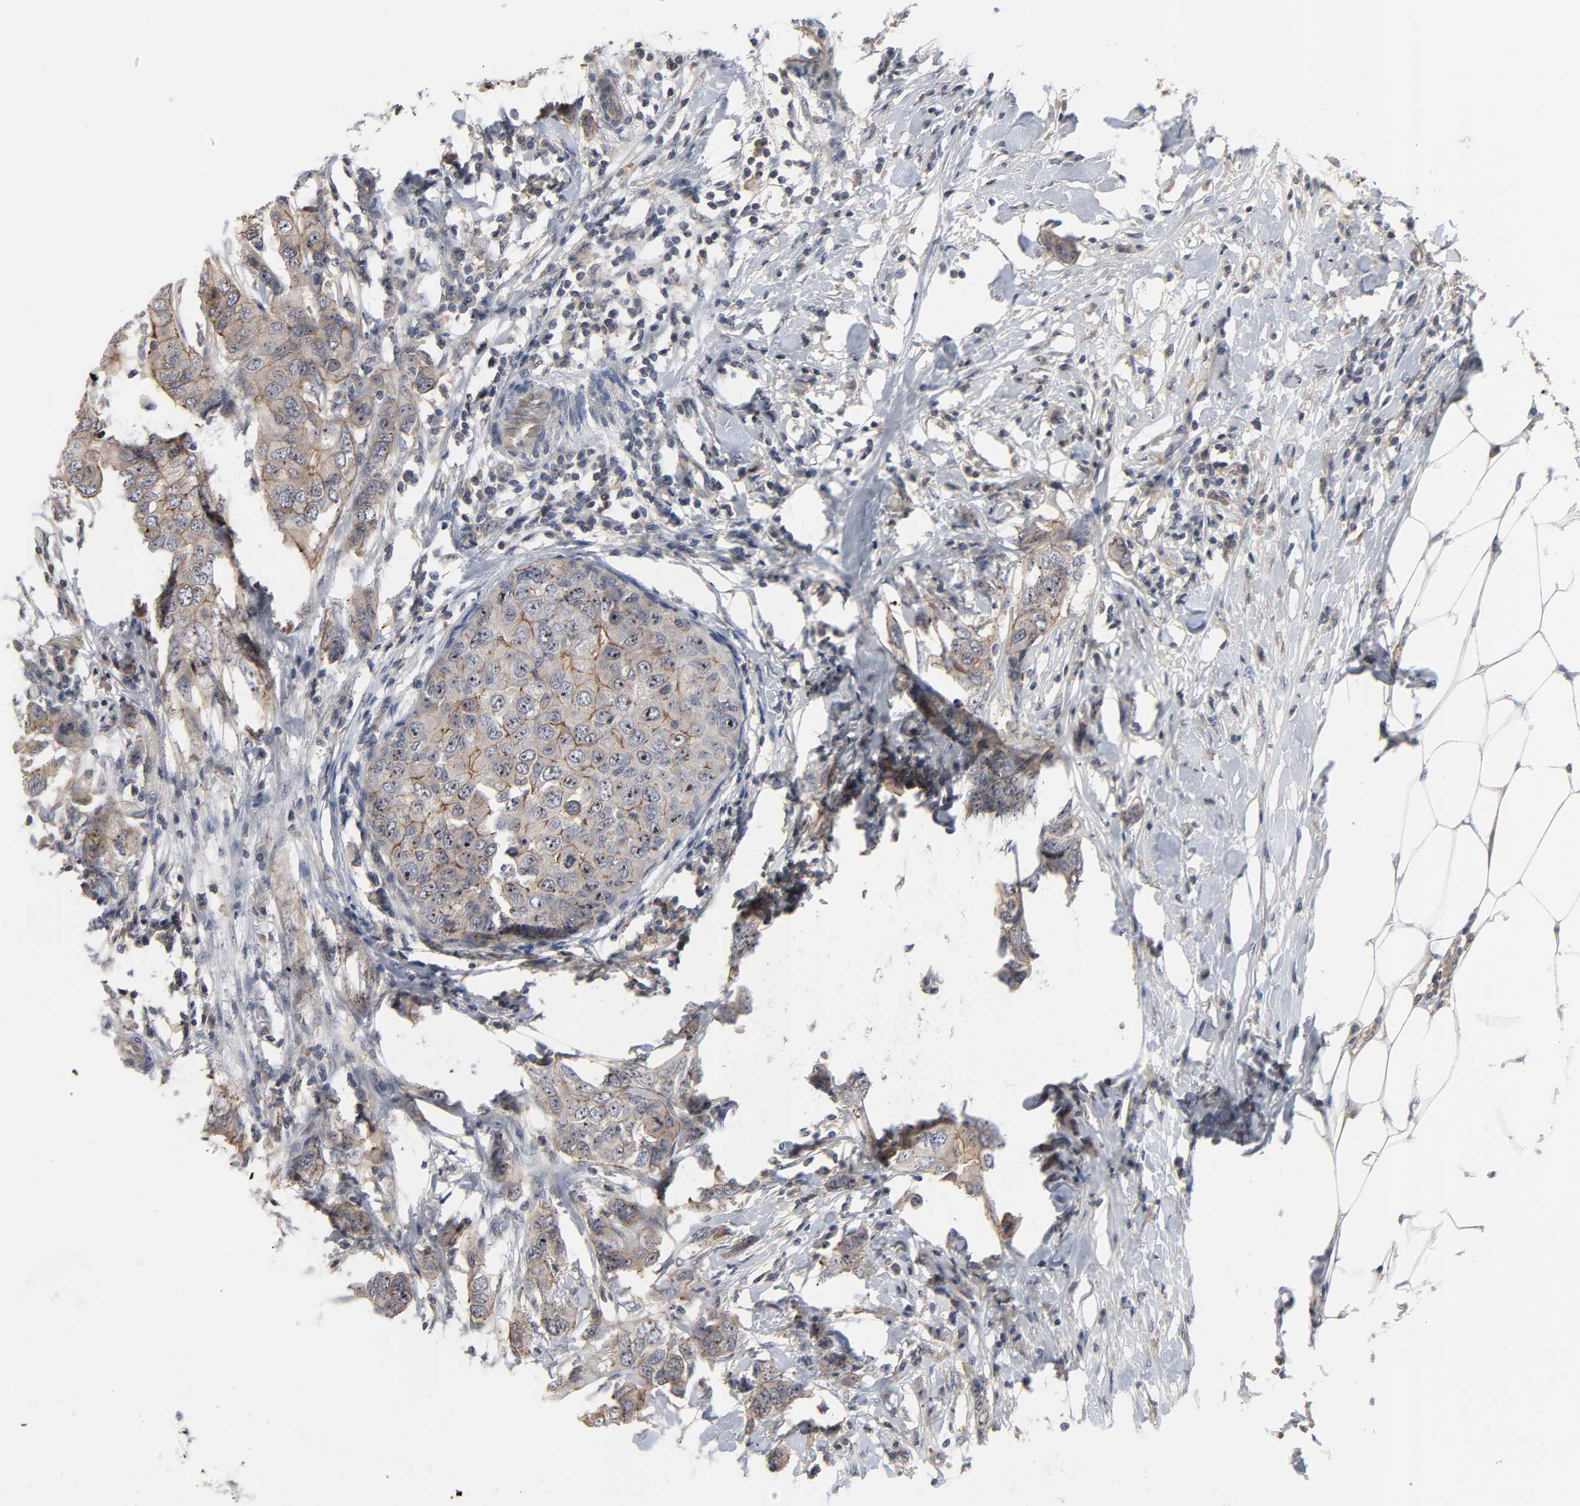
{"staining": {"intensity": "moderate", "quantity": ">75%", "location": "cytoplasmic/membranous,nuclear"}, "tissue": "breast cancer", "cell_type": "Tumor cells", "image_type": "cancer", "snomed": [{"axis": "morphology", "description": "Duct carcinoma"}, {"axis": "topography", "description": "Breast"}], "caption": "A micrograph showing moderate cytoplasmic/membranous and nuclear staining in about >75% of tumor cells in breast cancer (intraductal carcinoma), as visualized by brown immunohistochemical staining.", "gene": "DDX10", "patient": {"sex": "female", "age": 50}}